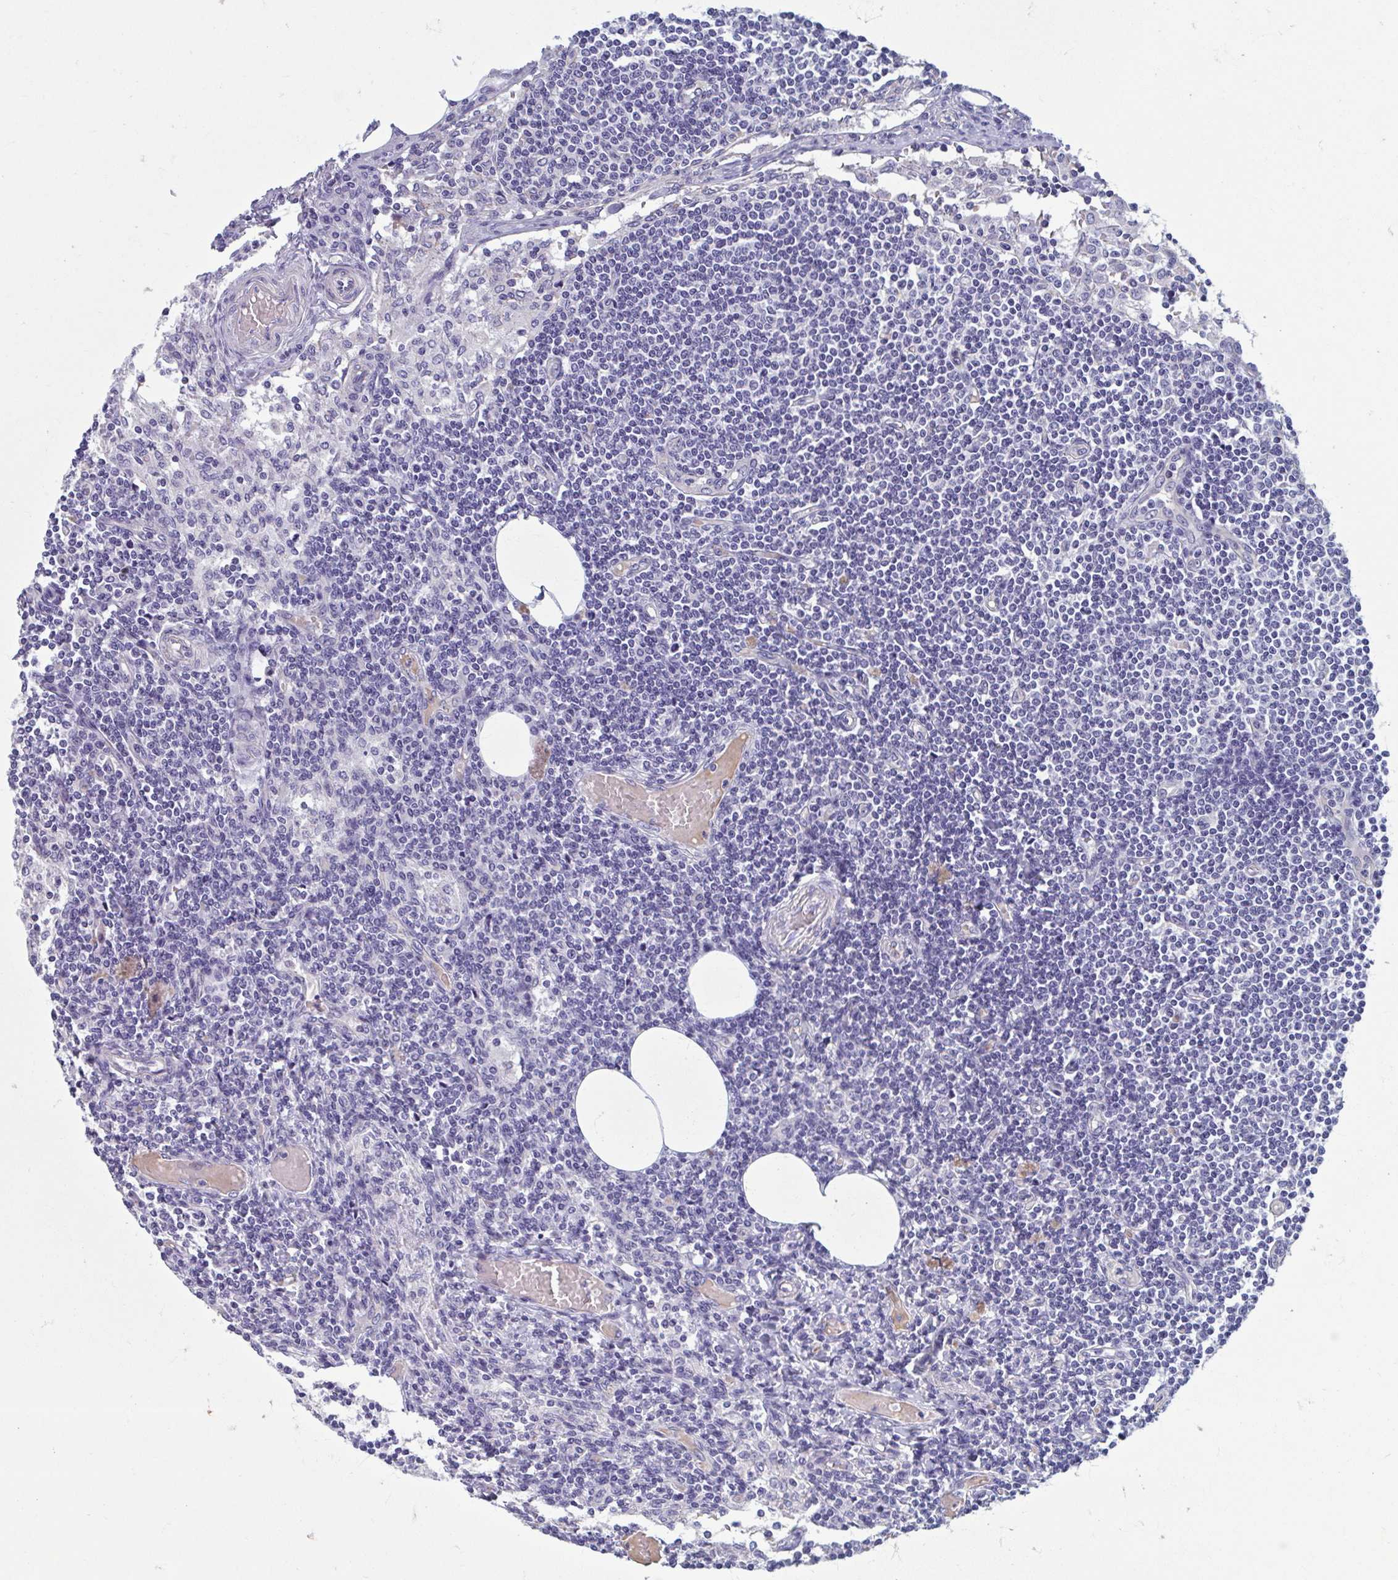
{"staining": {"intensity": "negative", "quantity": "none", "location": "none"}, "tissue": "lymph node", "cell_type": "Germinal center cells", "image_type": "normal", "snomed": [{"axis": "morphology", "description": "Normal tissue, NOS"}, {"axis": "topography", "description": "Lymph node"}], "caption": "The photomicrograph exhibits no staining of germinal center cells in benign lymph node. (Stains: DAB (3,3'-diaminobenzidine) immunohistochemistry (IHC) with hematoxylin counter stain, Microscopy: brightfield microscopy at high magnification).", "gene": "MORC4", "patient": {"sex": "female", "age": 69}}